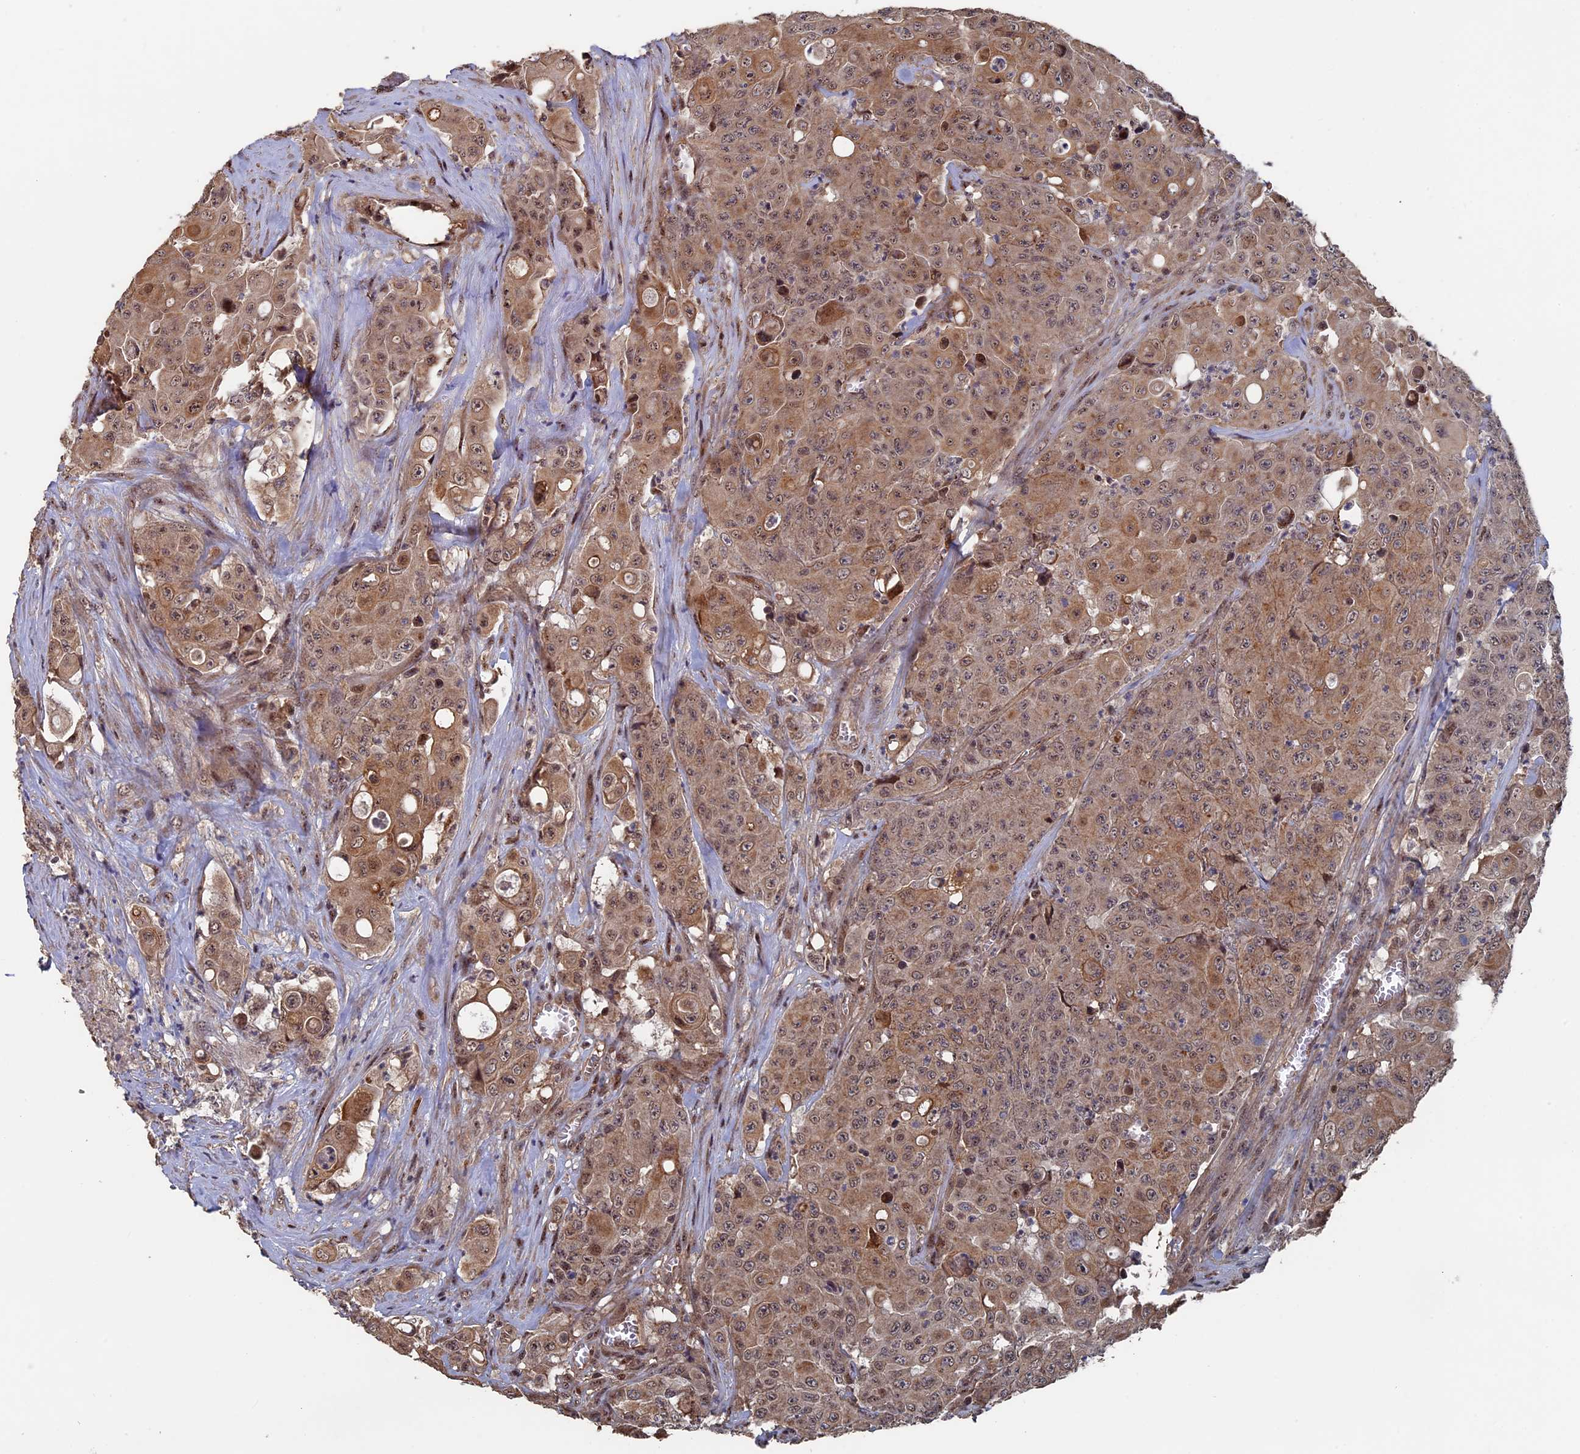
{"staining": {"intensity": "moderate", "quantity": ">75%", "location": "cytoplasmic/membranous,nuclear"}, "tissue": "colorectal cancer", "cell_type": "Tumor cells", "image_type": "cancer", "snomed": [{"axis": "morphology", "description": "Adenocarcinoma, NOS"}, {"axis": "topography", "description": "Colon"}], "caption": "Immunohistochemical staining of human colorectal adenocarcinoma shows moderate cytoplasmic/membranous and nuclear protein positivity in approximately >75% of tumor cells.", "gene": "KIAA1328", "patient": {"sex": "male", "age": 51}}